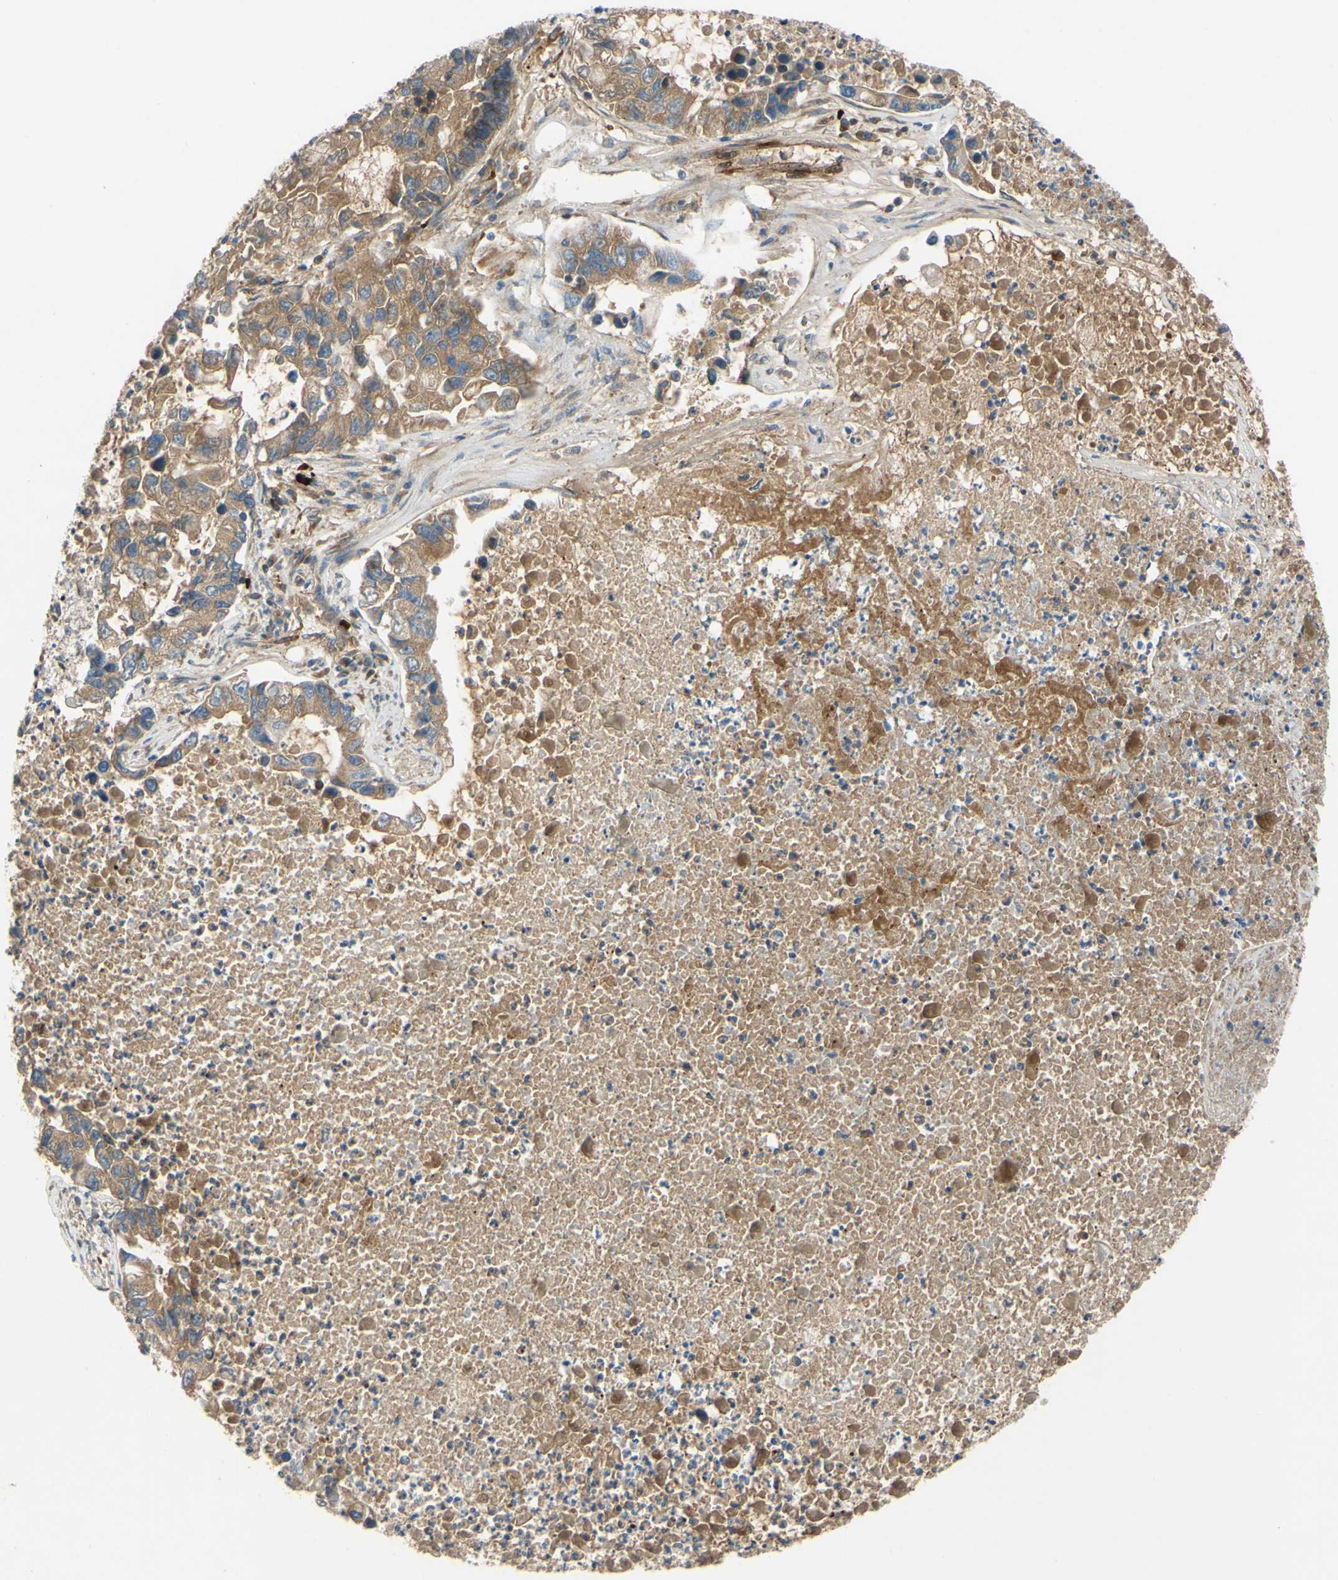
{"staining": {"intensity": "moderate", "quantity": ">75%", "location": "cytoplasmic/membranous"}, "tissue": "lung cancer", "cell_type": "Tumor cells", "image_type": "cancer", "snomed": [{"axis": "morphology", "description": "Adenocarcinoma, NOS"}, {"axis": "topography", "description": "Lung"}], "caption": "The photomicrograph exhibits a brown stain indicating the presence of a protein in the cytoplasmic/membranous of tumor cells in lung cancer (adenocarcinoma). (Stains: DAB (3,3'-diaminobenzidine) in brown, nuclei in blue, Microscopy: brightfield microscopy at high magnification).", "gene": "SPTLC1", "patient": {"sex": "female", "age": 51}}